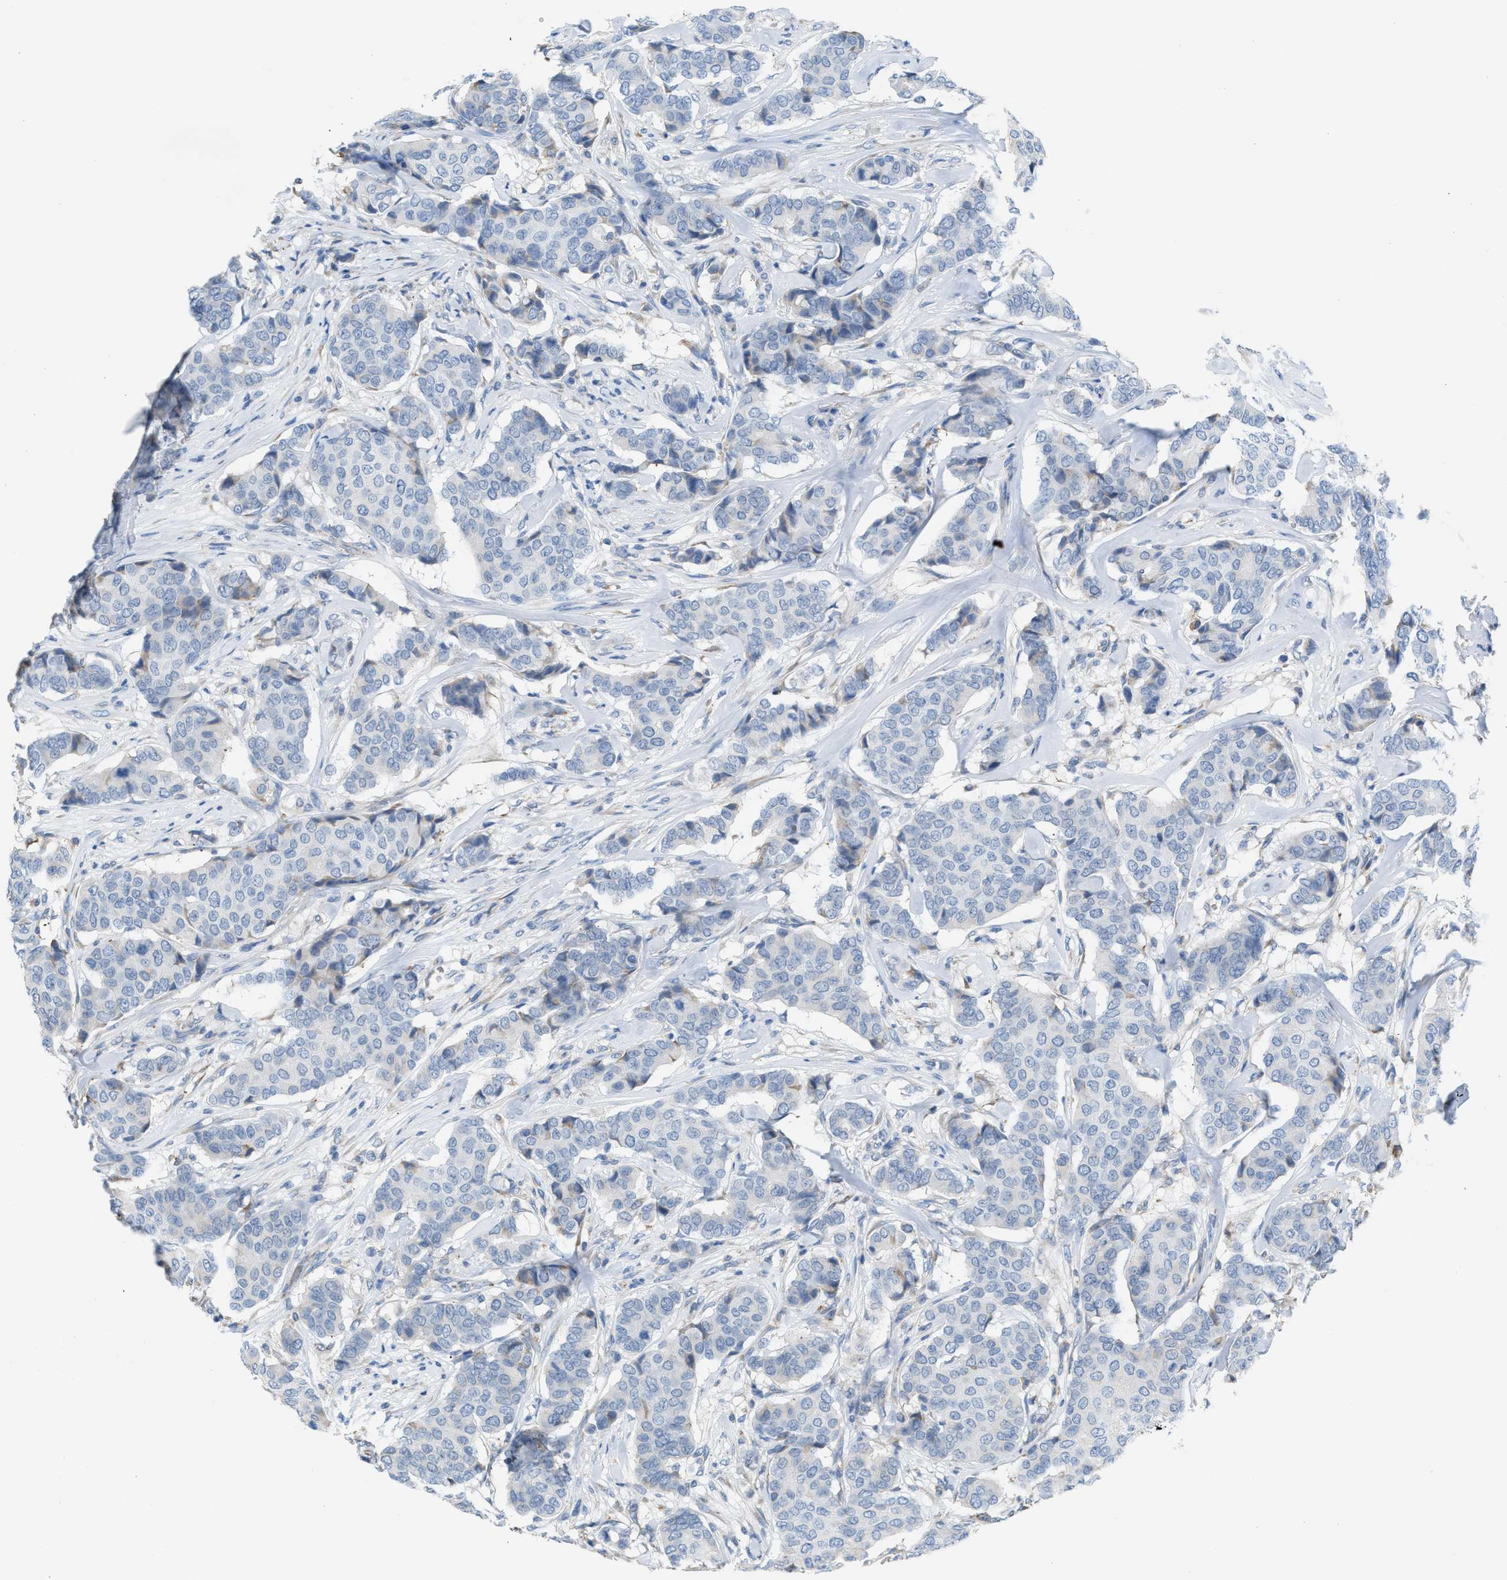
{"staining": {"intensity": "negative", "quantity": "none", "location": "none"}, "tissue": "breast cancer", "cell_type": "Tumor cells", "image_type": "cancer", "snomed": [{"axis": "morphology", "description": "Duct carcinoma"}, {"axis": "topography", "description": "Breast"}], "caption": "Human breast cancer (intraductal carcinoma) stained for a protein using immunohistochemistry exhibits no staining in tumor cells.", "gene": "CA3", "patient": {"sex": "female", "age": 75}}